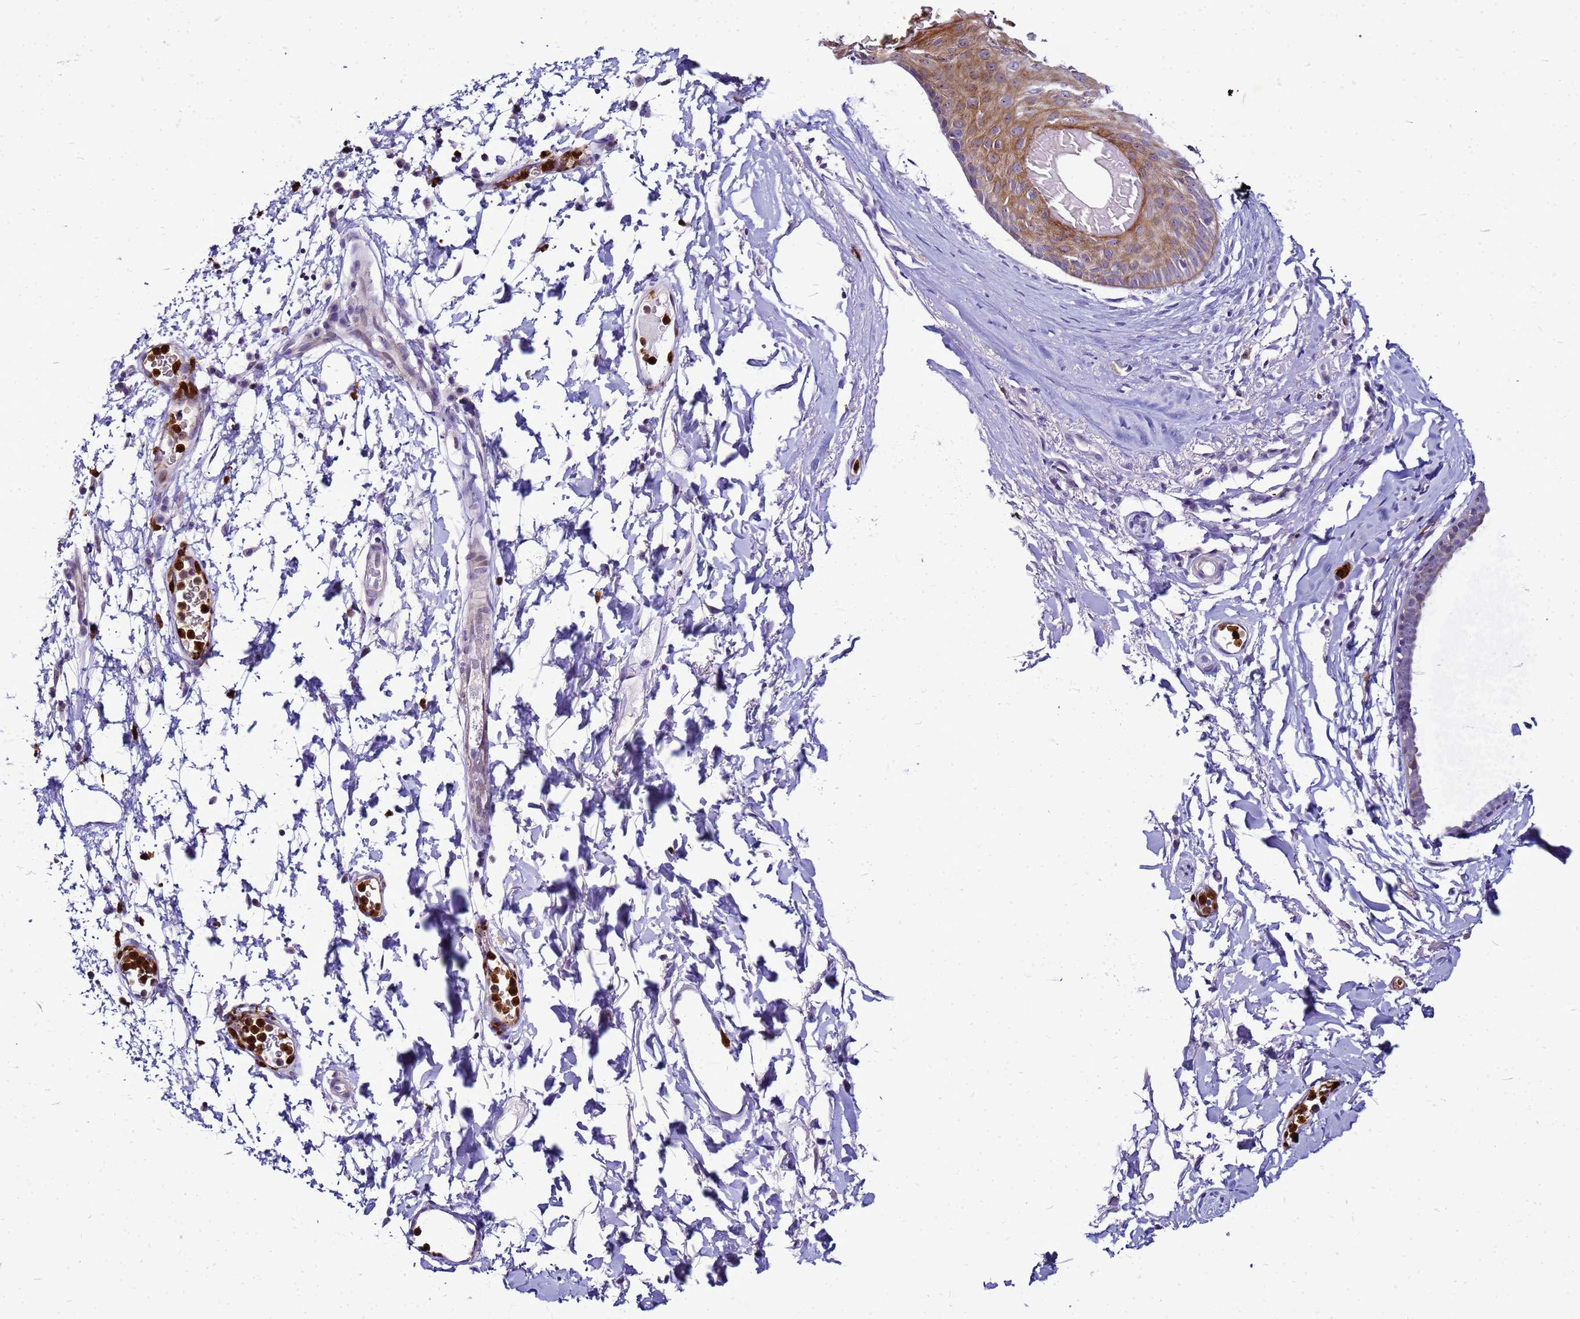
{"staining": {"intensity": "moderate", "quantity": "25%-75%", "location": "cytoplasmic/membranous,nuclear"}, "tissue": "skin", "cell_type": "Epidermal cells", "image_type": "normal", "snomed": [{"axis": "morphology", "description": "Normal tissue, NOS"}, {"axis": "topography", "description": "Vulva"}], "caption": "Epidermal cells reveal medium levels of moderate cytoplasmic/membranous,nuclear positivity in about 25%-75% of cells in unremarkable human skin. (IHC, brightfield microscopy, high magnification).", "gene": "VPS4B", "patient": {"sex": "female", "age": 68}}